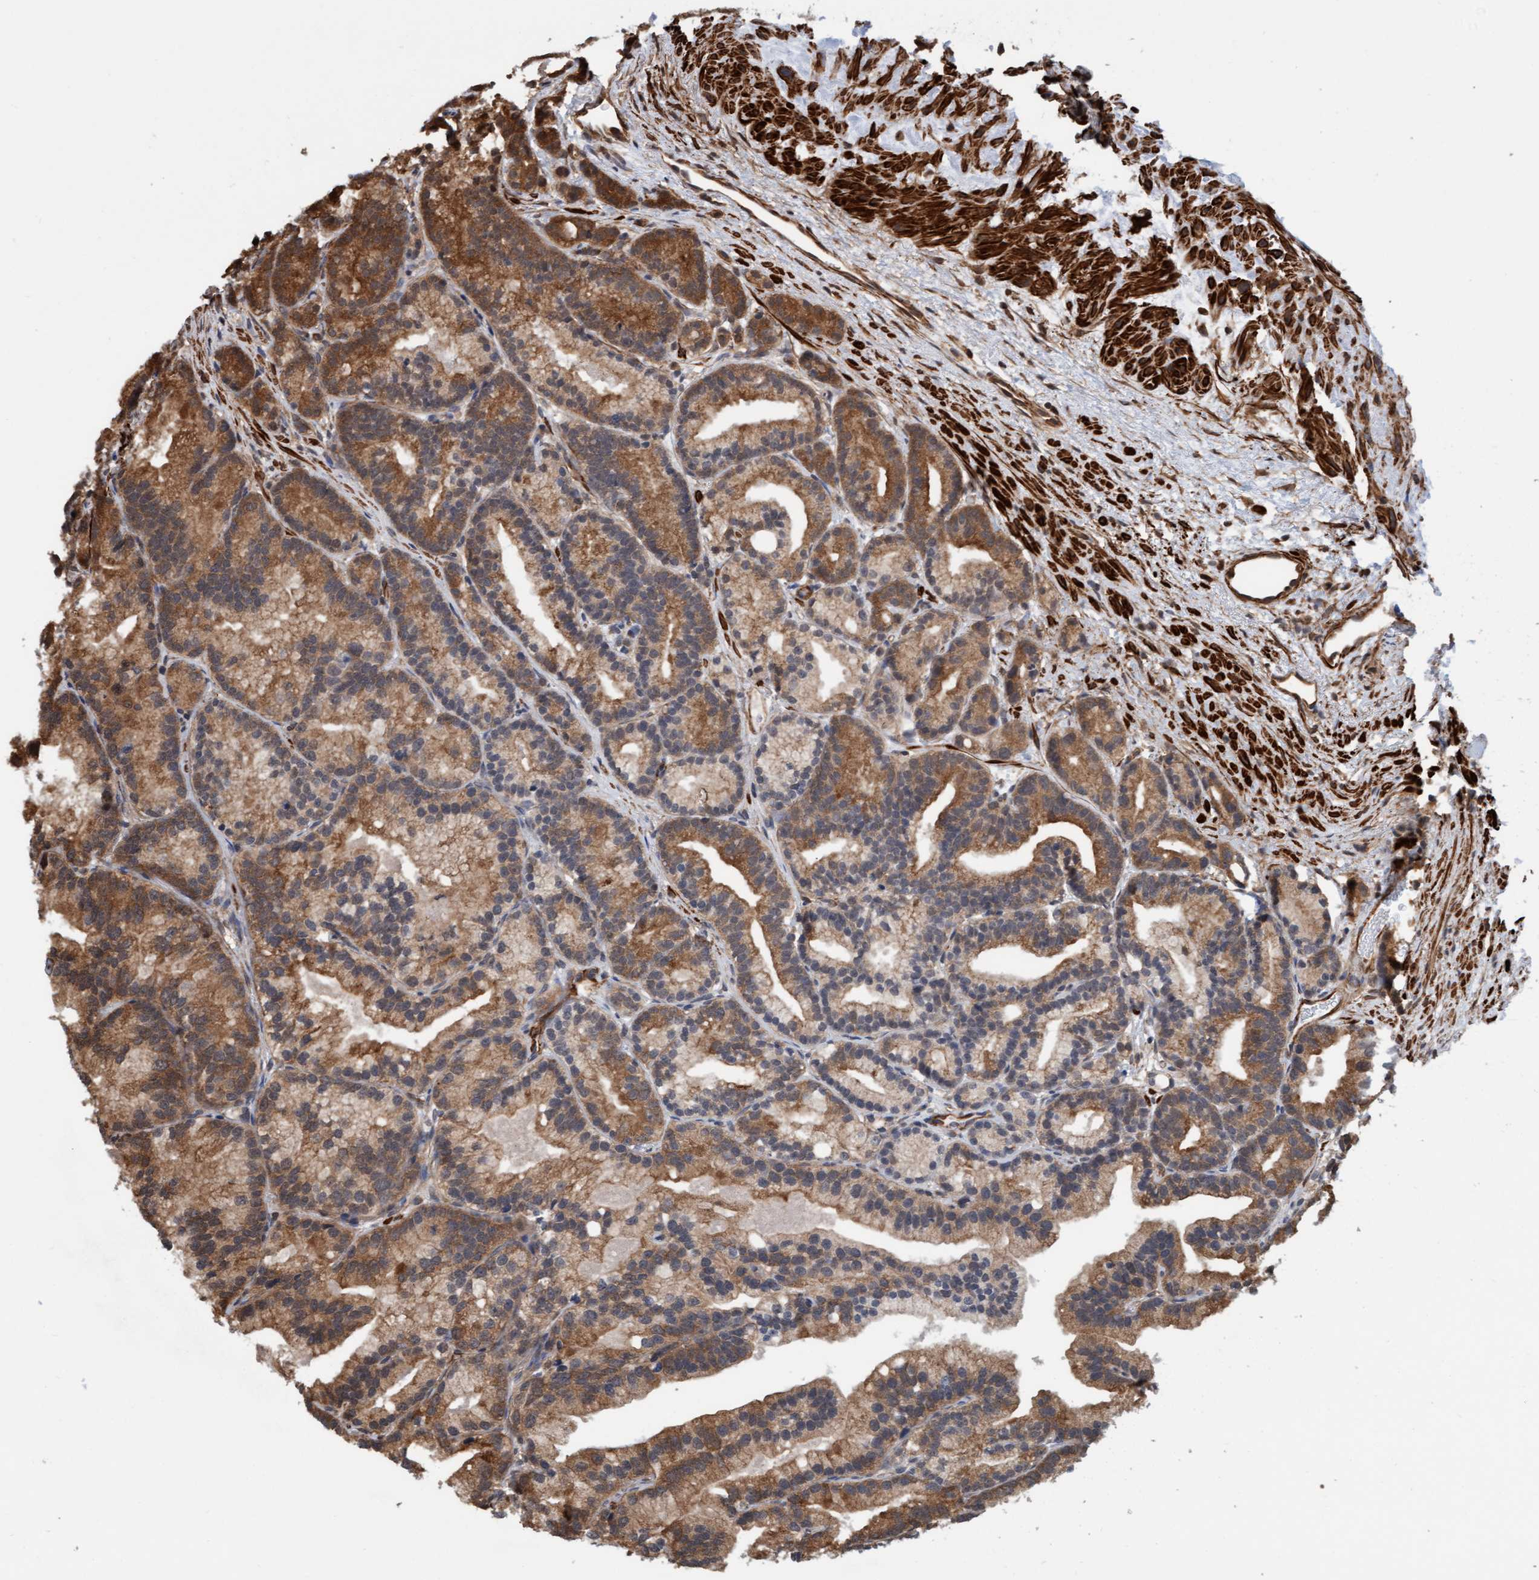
{"staining": {"intensity": "moderate", "quantity": ">75%", "location": "cytoplasmic/membranous"}, "tissue": "prostate cancer", "cell_type": "Tumor cells", "image_type": "cancer", "snomed": [{"axis": "morphology", "description": "Adenocarcinoma, Low grade"}, {"axis": "topography", "description": "Prostate"}], "caption": "Brown immunohistochemical staining in human prostate cancer (adenocarcinoma (low-grade)) displays moderate cytoplasmic/membranous positivity in approximately >75% of tumor cells.", "gene": "STXBP4", "patient": {"sex": "male", "age": 89}}